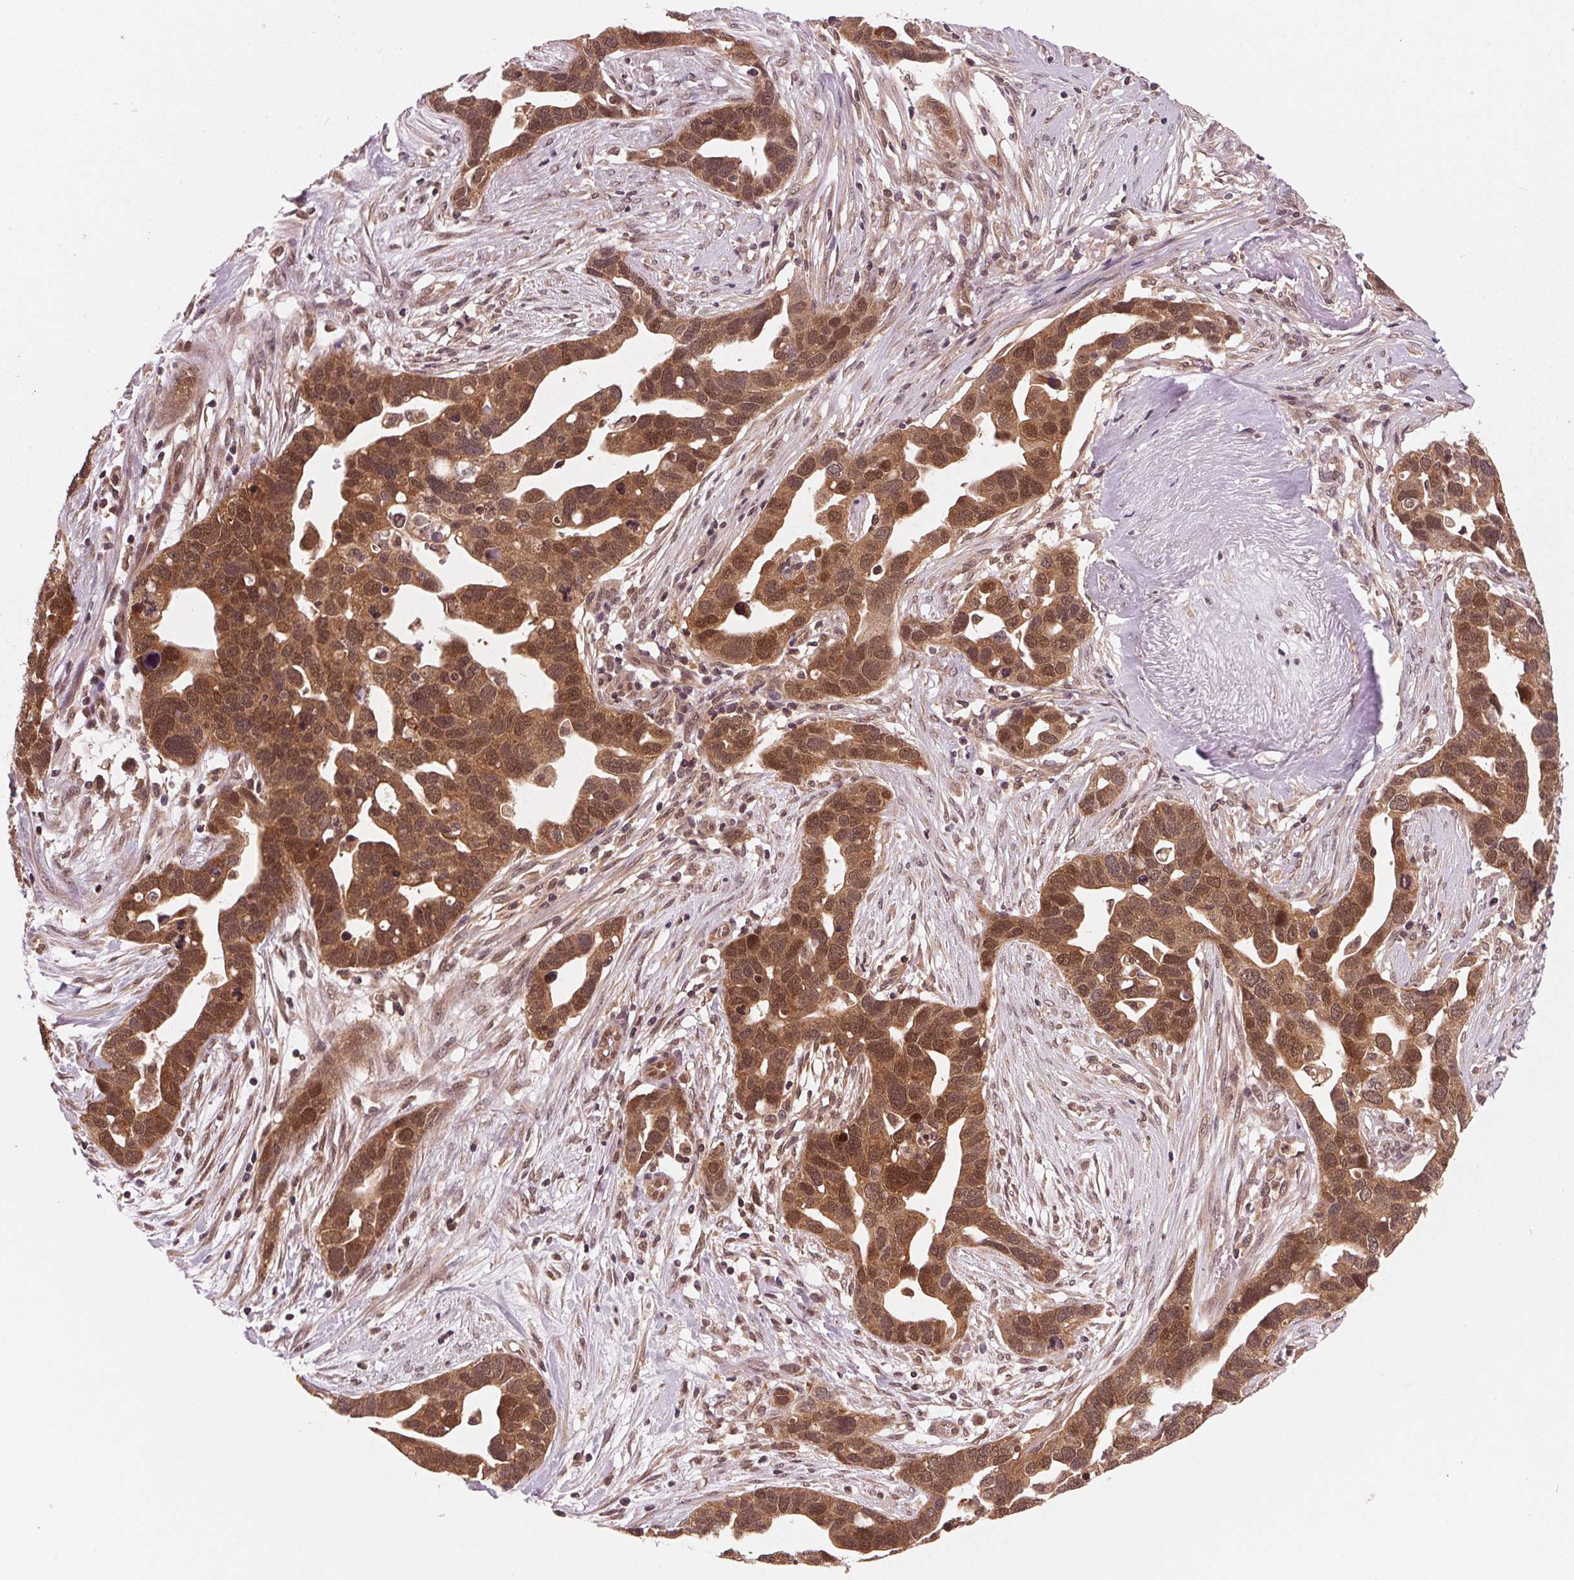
{"staining": {"intensity": "strong", "quantity": ">75%", "location": "cytoplasmic/membranous,nuclear"}, "tissue": "ovarian cancer", "cell_type": "Tumor cells", "image_type": "cancer", "snomed": [{"axis": "morphology", "description": "Cystadenocarcinoma, serous, NOS"}, {"axis": "topography", "description": "Ovary"}], "caption": "Ovarian cancer (serous cystadenocarcinoma) stained with a brown dye shows strong cytoplasmic/membranous and nuclear positive positivity in approximately >75% of tumor cells.", "gene": "STAT3", "patient": {"sex": "female", "age": 54}}